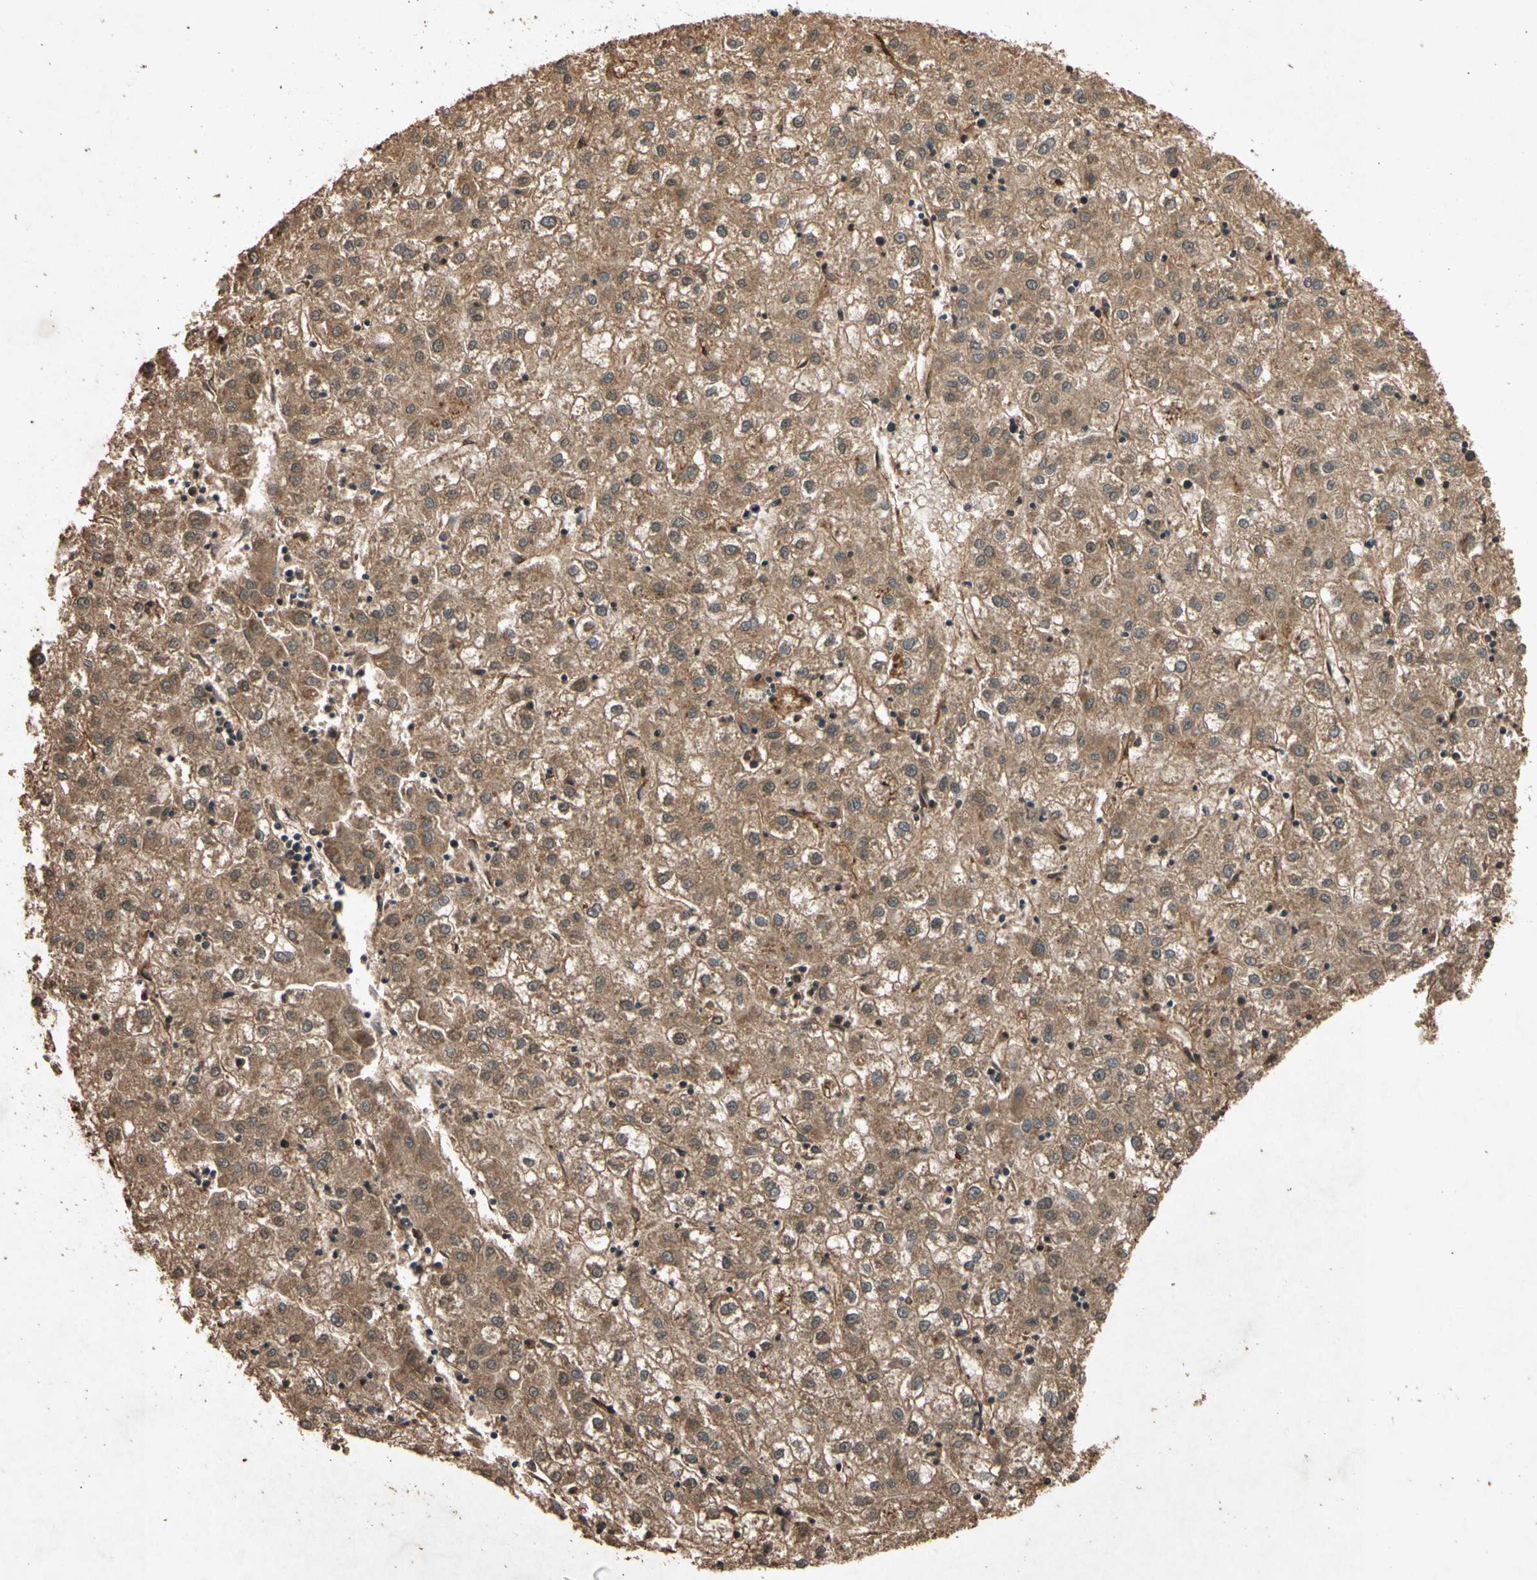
{"staining": {"intensity": "moderate", "quantity": ">75%", "location": "cytoplasmic/membranous"}, "tissue": "liver cancer", "cell_type": "Tumor cells", "image_type": "cancer", "snomed": [{"axis": "morphology", "description": "Carcinoma, Hepatocellular, NOS"}, {"axis": "topography", "description": "Liver"}], "caption": "Immunohistochemistry (IHC) of liver hepatocellular carcinoma shows medium levels of moderate cytoplasmic/membranous expression in approximately >75% of tumor cells. (DAB (3,3'-diaminobenzidine) IHC, brown staining for protein, blue staining for nuclei).", "gene": "TXN2", "patient": {"sex": "male", "age": 72}}